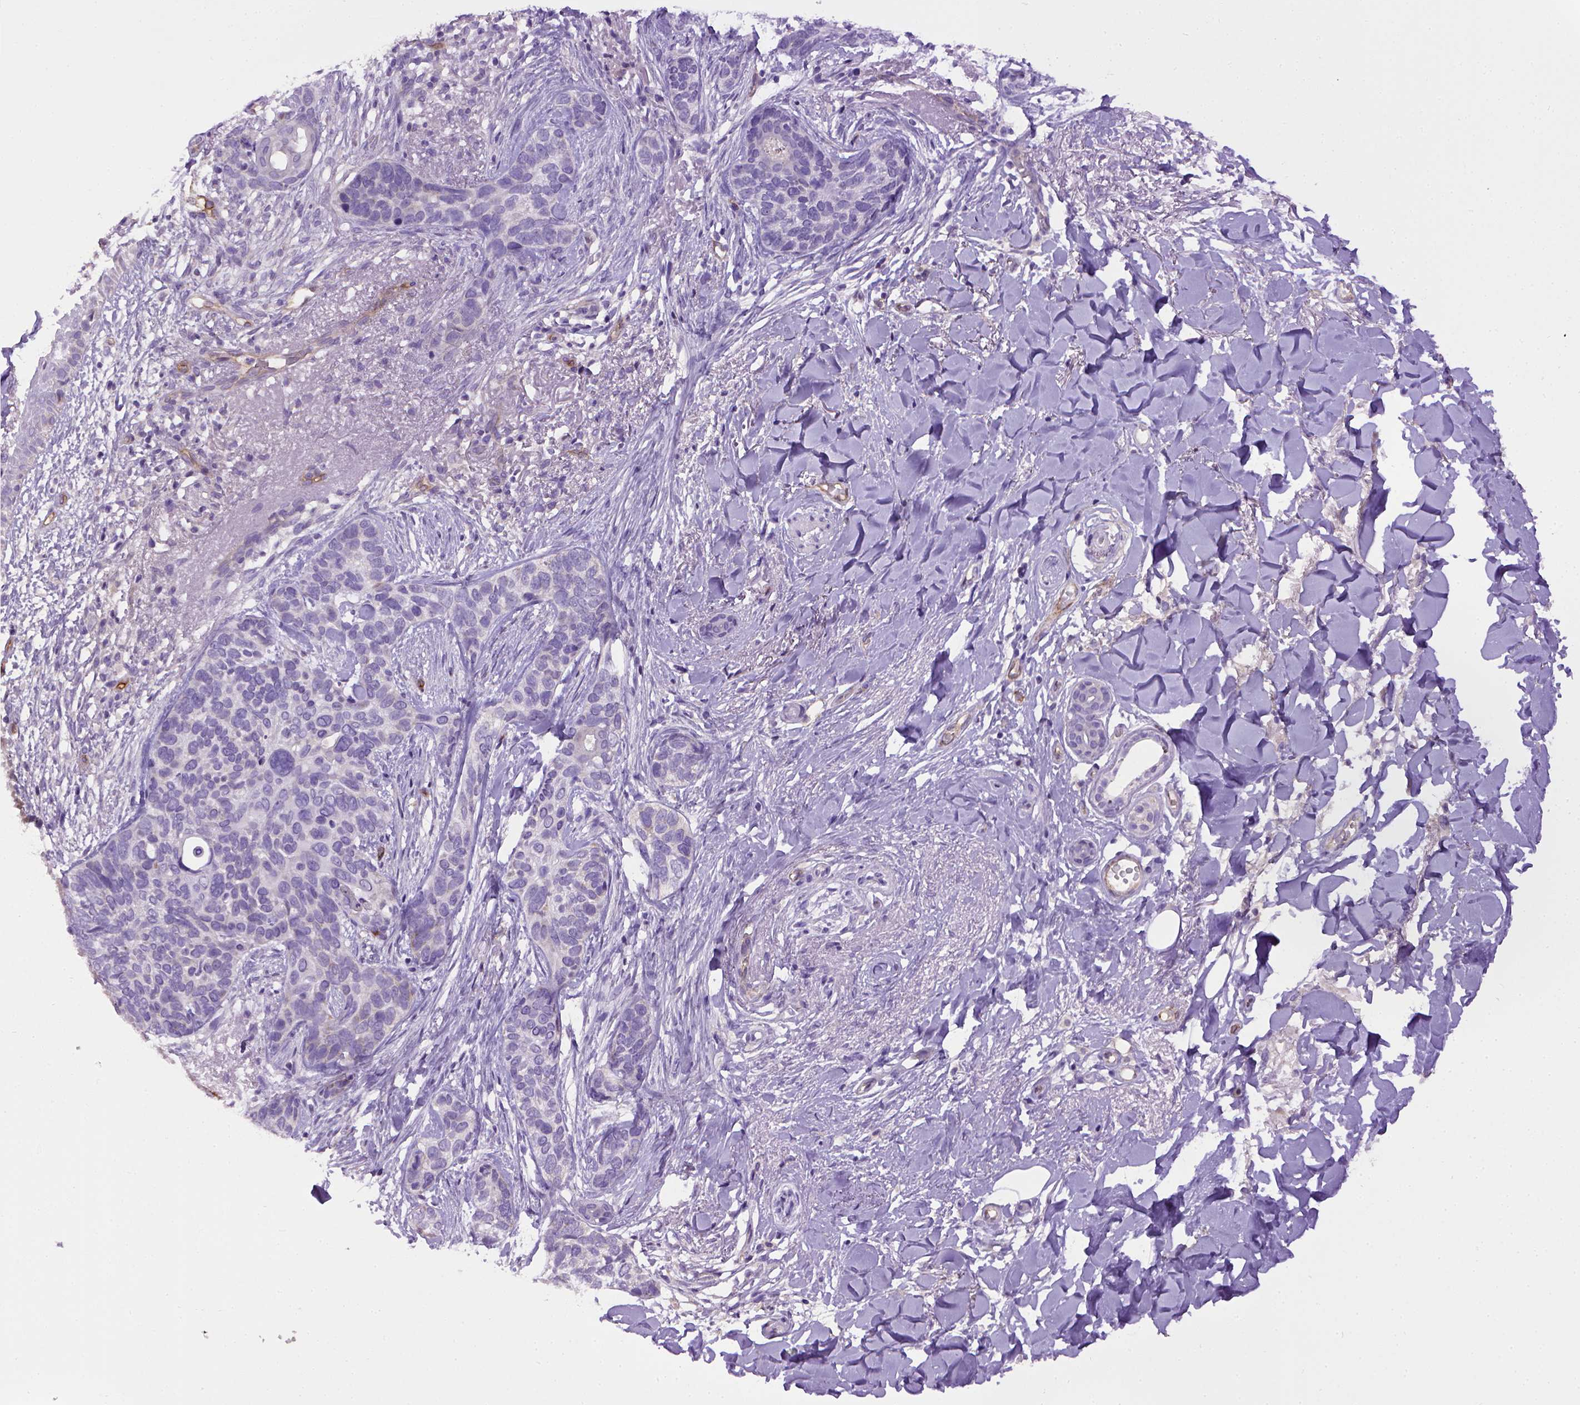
{"staining": {"intensity": "negative", "quantity": "none", "location": "none"}, "tissue": "skin cancer", "cell_type": "Tumor cells", "image_type": "cancer", "snomed": [{"axis": "morphology", "description": "Normal tissue, NOS"}, {"axis": "morphology", "description": "Basal cell carcinoma"}, {"axis": "topography", "description": "Skin"}], "caption": "Skin basal cell carcinoma was stained to show a protein in brown. There is no significant expression in tumor cells.", "gene": "ENG", "patient": {"sex": "male", "age": 84}}